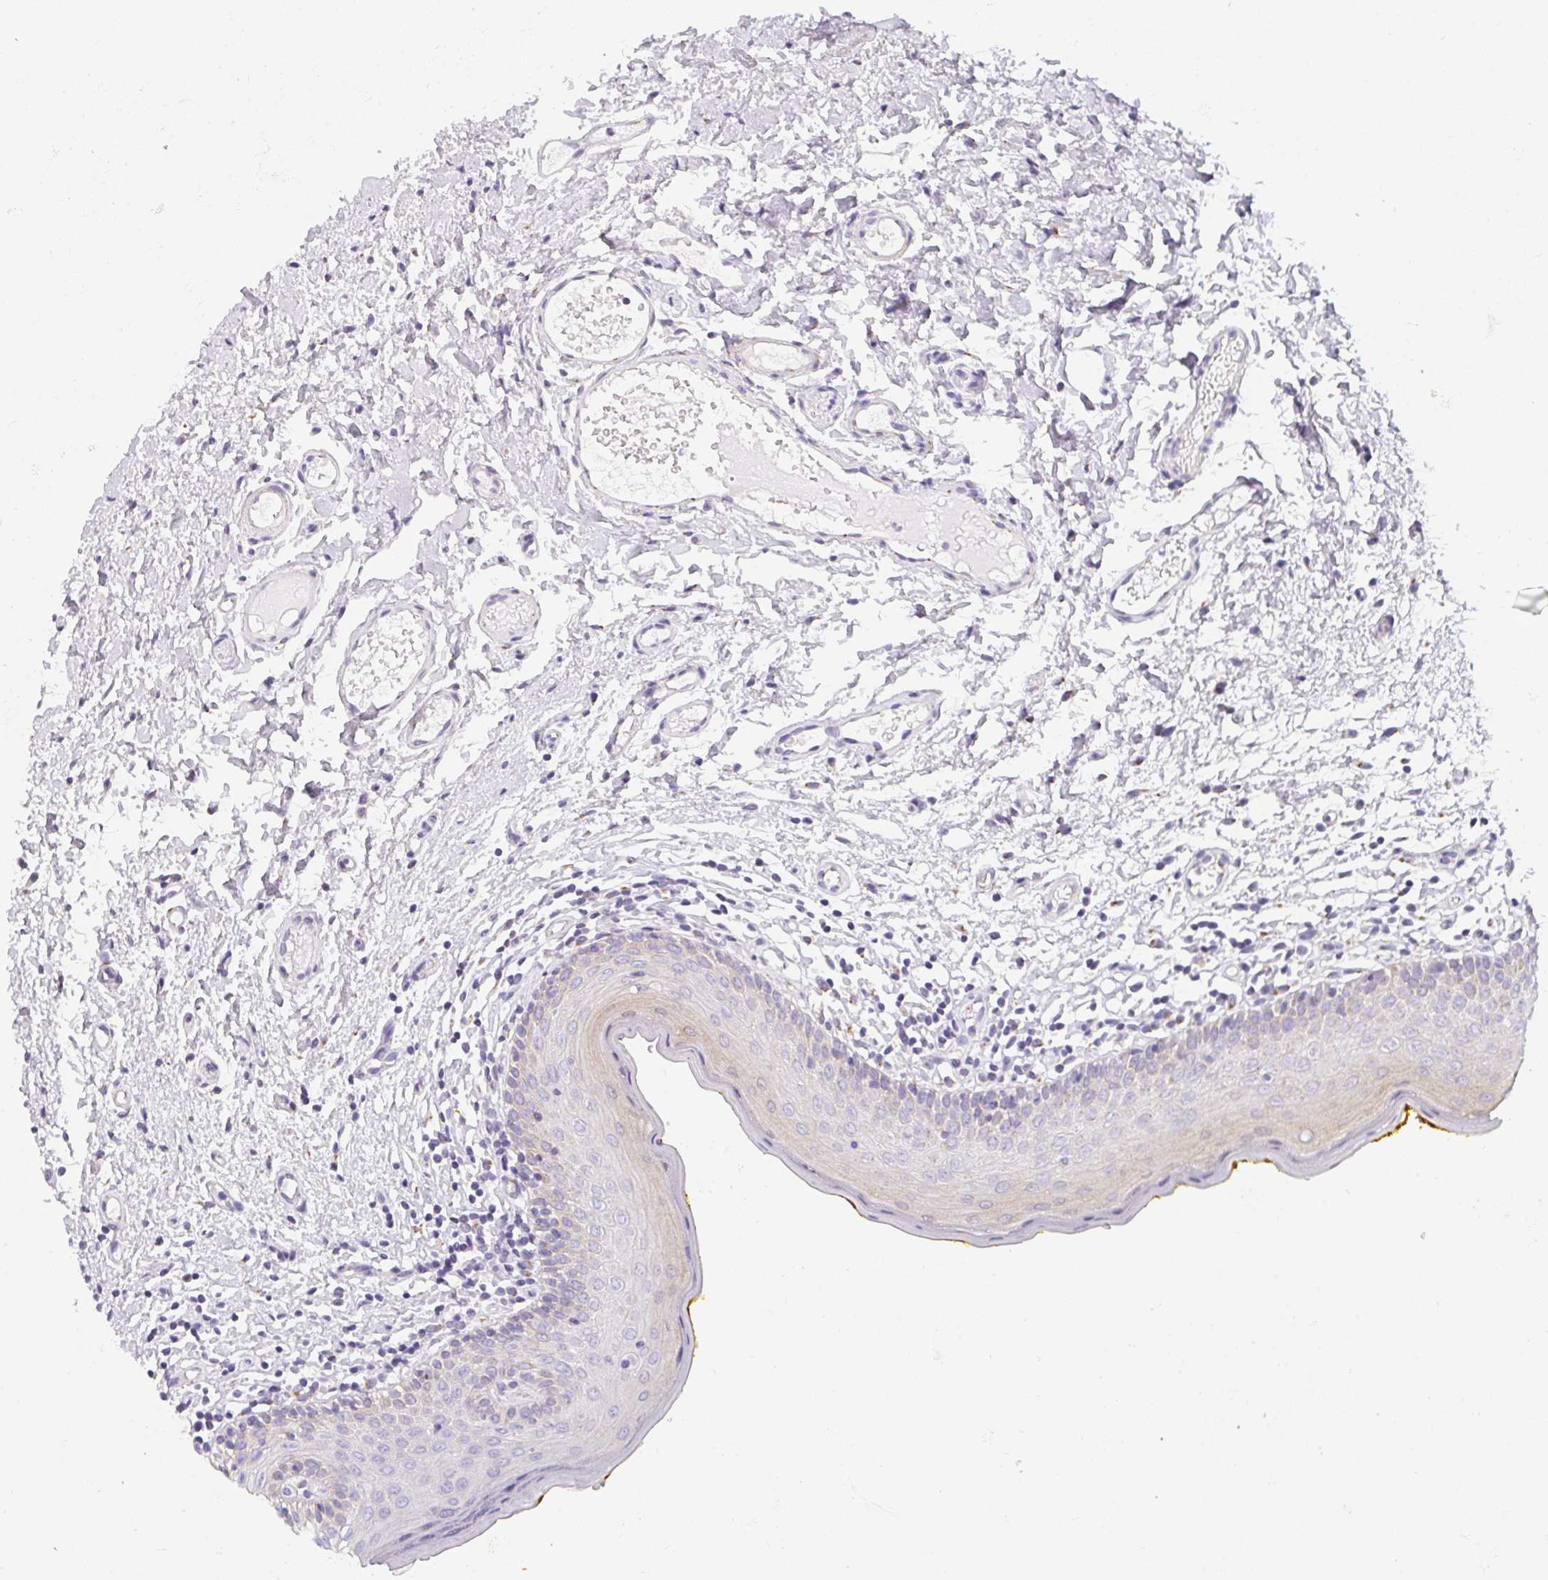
{"staining": {"intensity": "moderate", "quantity": "<25%", "location": "cytoplasmic/membranous,nuclear"}, "tissue": "oral mucosa", "cell_type": "Squamous epithelial cells", "image_type": "normal", "snomed": [{"axis": "morphology", "description": "Normal tissue, NOS"}, {"axis": "topography", "description": "Oral tissue"}, {"axis": "topography", "description": "Tounge, NOS"}], "caption": "Immunohistochemistry (IHC) photomicrograph of normal oral mucosa: oral mucosa stained using immunohistochemistry shows low levels of moderate protein expression localized specifically in the cytoplasmic/membranous,nuclear of squamous epithelial cells, appearing as a cytoplasmic/membranous,nuclear brown color.", "gene": "MAP1A", "patient": {"sex": "female", "age": 58}}